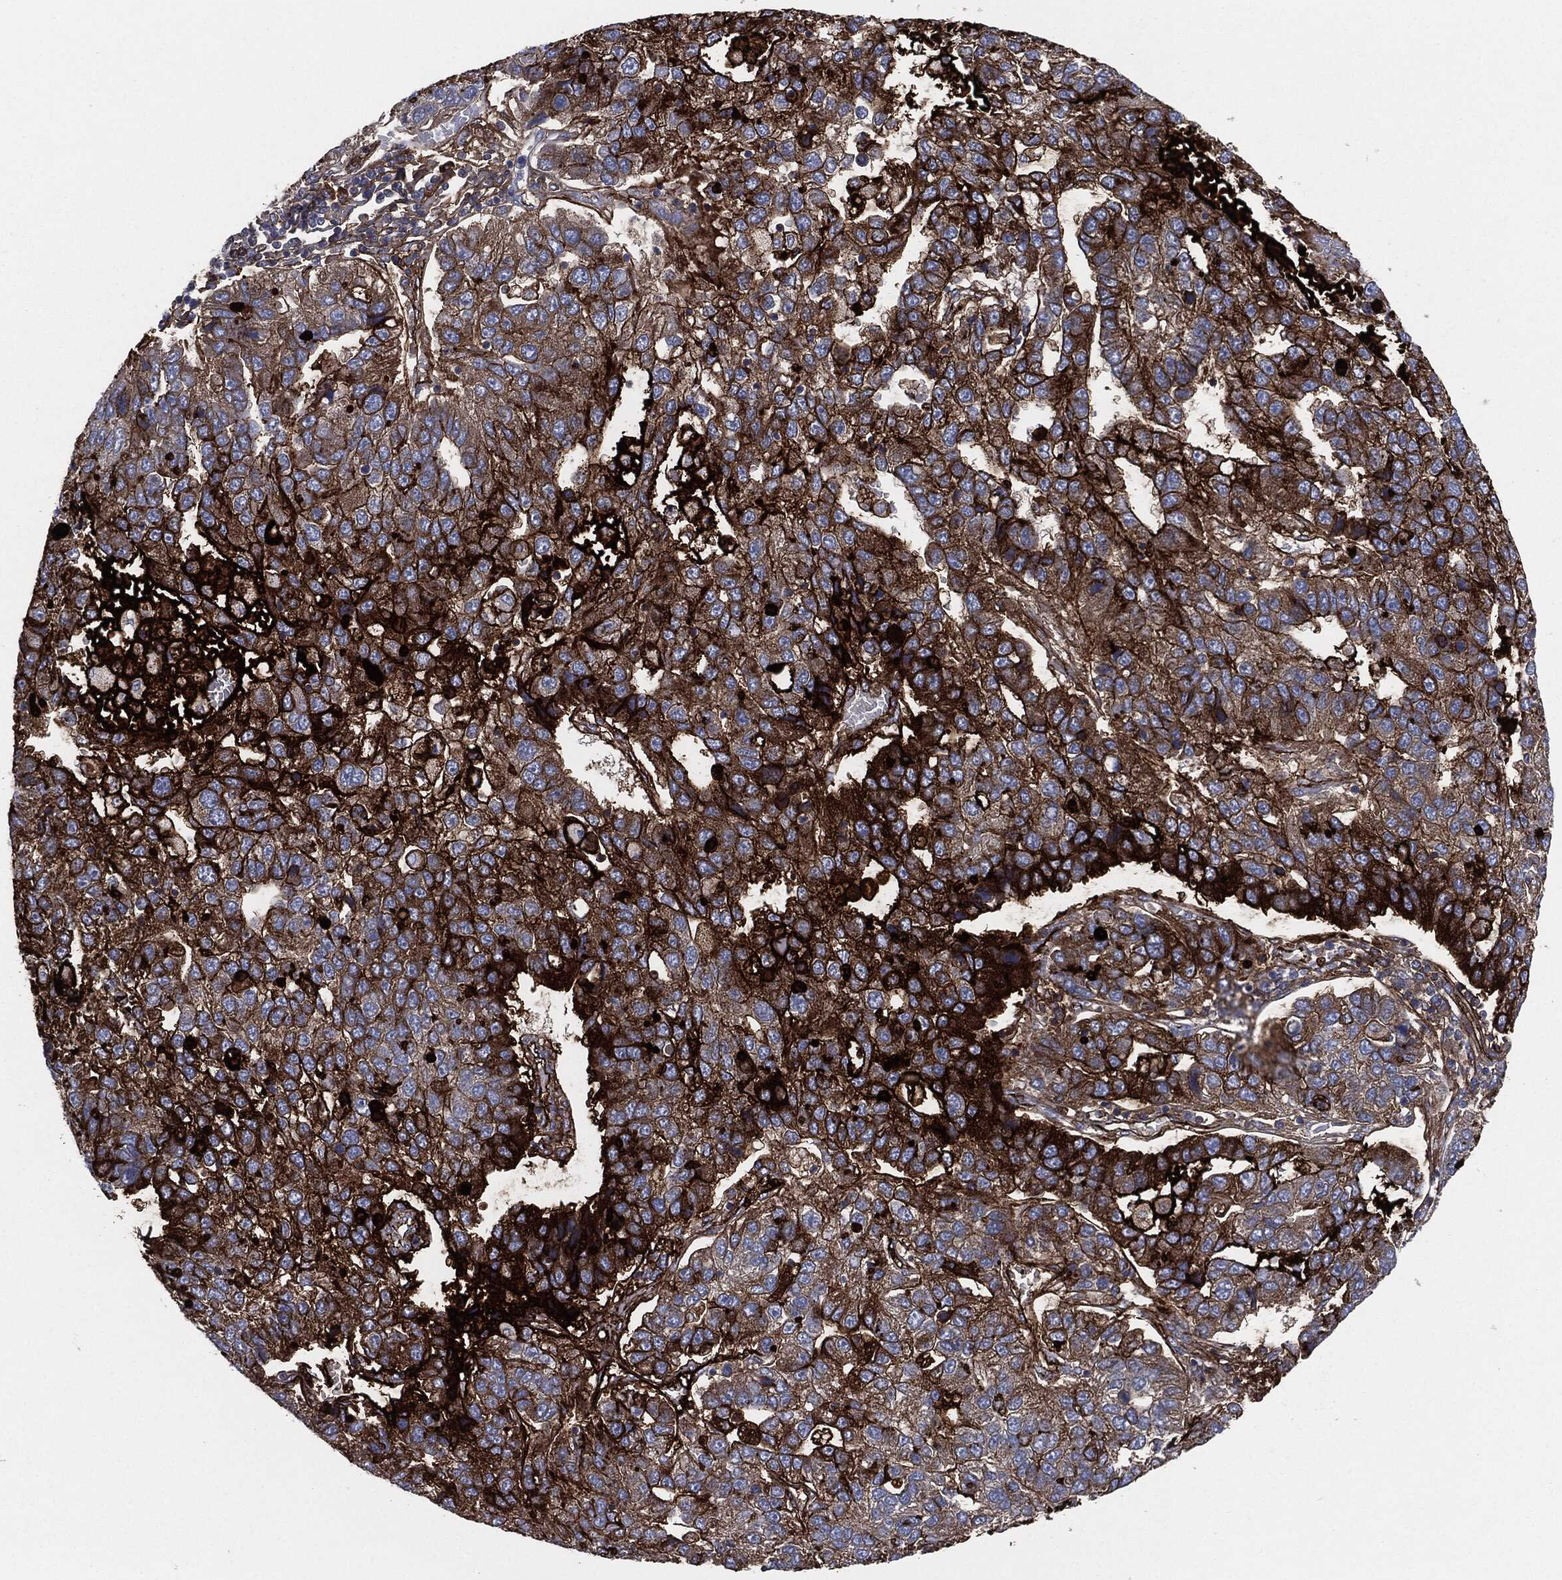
{"staining": {"intensity": "strong", "quantity": "25%-75%", "location": "cytoplasmic/membranous"}, "tissue": "pancreatic cancer", "cell_type": "Tumor cells", "image_type": "cancer", "snomed": [{"axis": "morphology", "description": "Adenocarcinoma, NOS"}, {"axis": "topography", "description": "Pancreas"}], "caption": "A photomicrograph of adenocarcinoma (pancreatic) stained for a protein demonstrates strong cytoplasmic/membranous brown staining in tumor cells.", "gene": "APOB", "patient": {"sex": "female", "age": 61}}